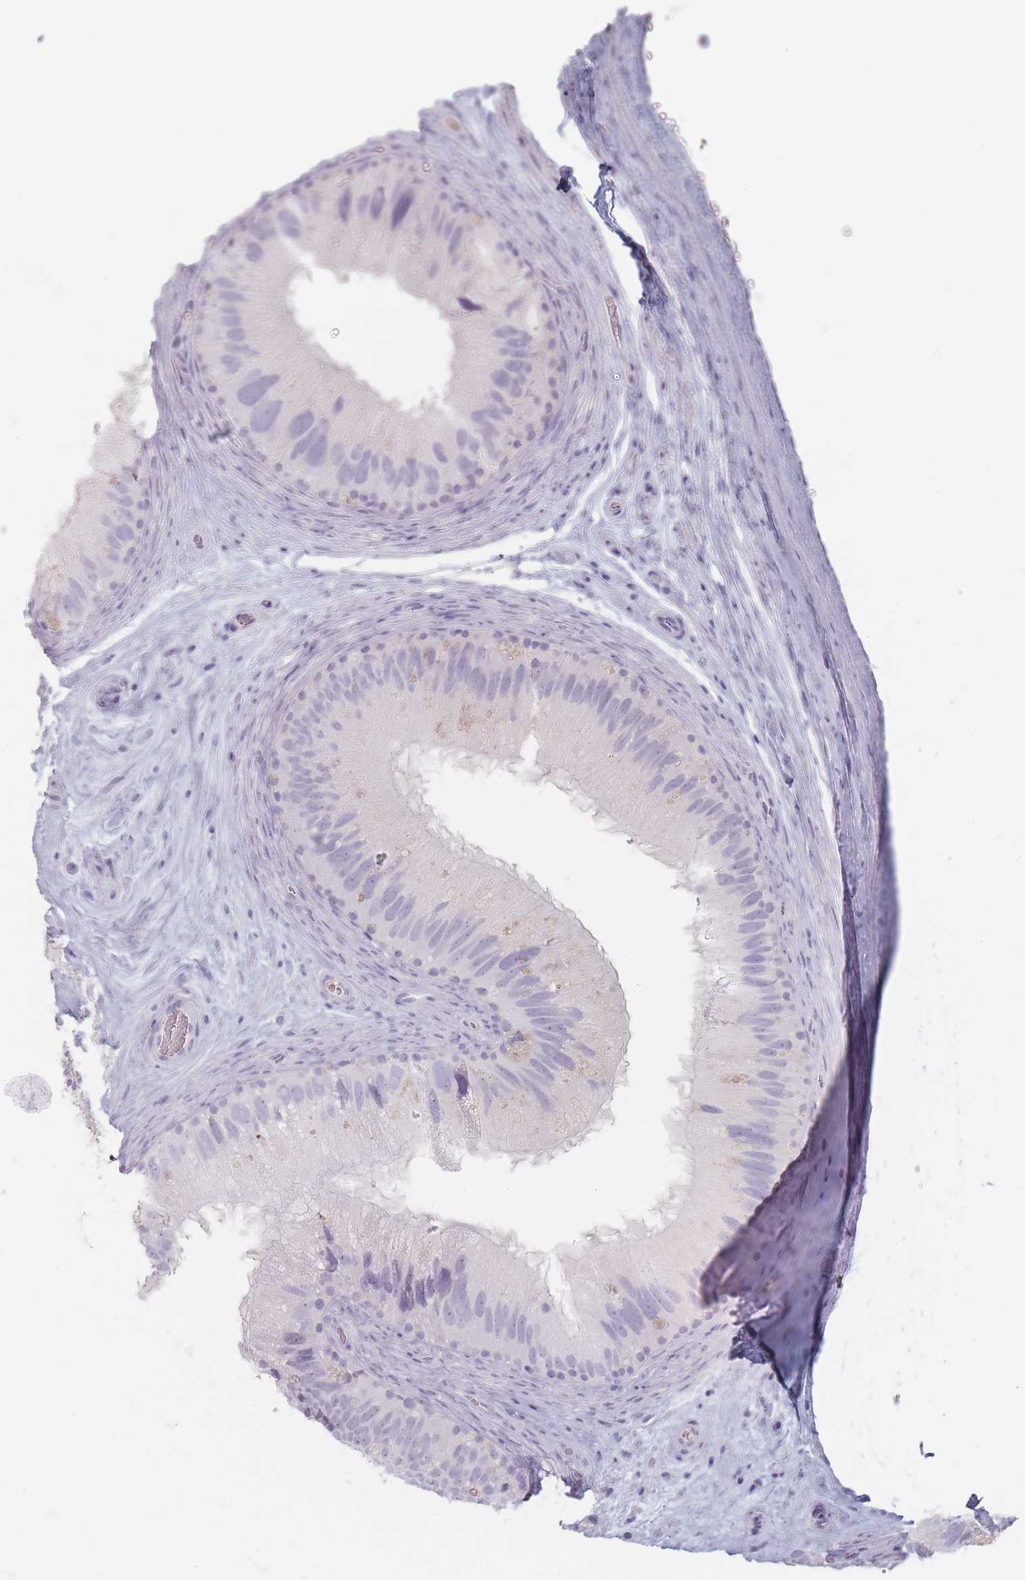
{"staining": {"intensity": "negative", "quantity": "none", "location": "none"}, "tissue": "epididymis", "cell_type": "Glandular cells", "image_type": "normal", "snomed": [{"axis": "morphology", "description": "Normal tissue, NOS"}, {"axis": "topography", "description": "Epididymis"}], "caption": "A high-resolution histopathology image shows IHC staining of benign epididymis, which reveals no significant staining in glandular cells.", "gene": "HELZ2", "patient": {"sex": "male", "age": 50}}